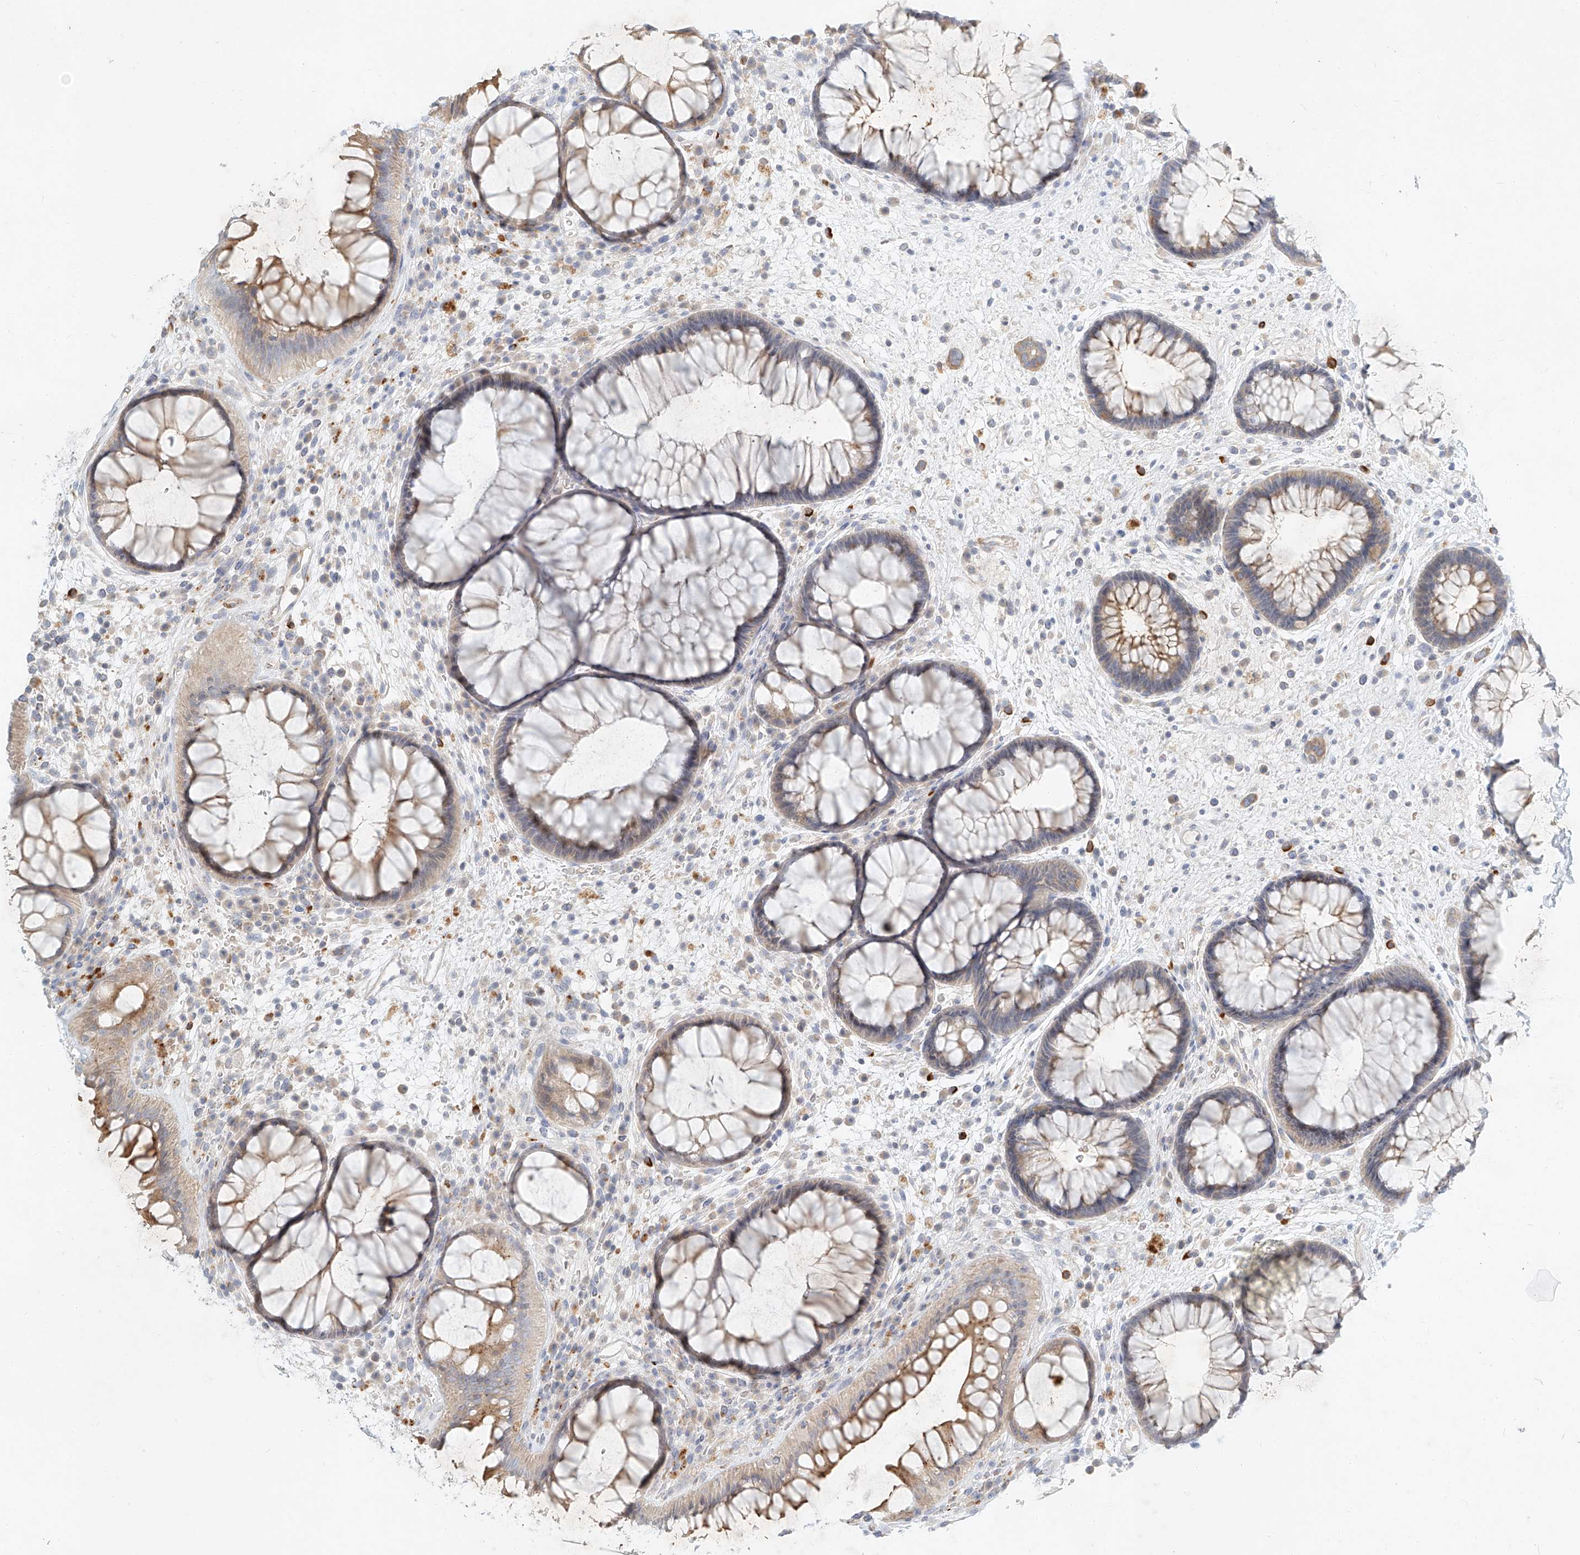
{"staining": {"intensity": "moderate", "quantity": "<25%", "location": "cytoplasmic/membranous"}, "tissue": "rectum", "cell_type": "Glandular cells", "image_type": "normal", "snomed": [{"axis": "morphology", "description": "Normal tissue, NOS"}, {"axis": "topography", "description": "Rectum"}], "caption": "The histopathology image demonstrates staining of normal rectum, revealing moderate cytoplasmic/membranous protein positivity (brown color) within glandular cells. Immunohistochemistry (ihc) stains the protein of interest in brown and the nuclei are stained blue.", "gene": "SYTL3", "patient": {"sex": "male", "age": 51}}